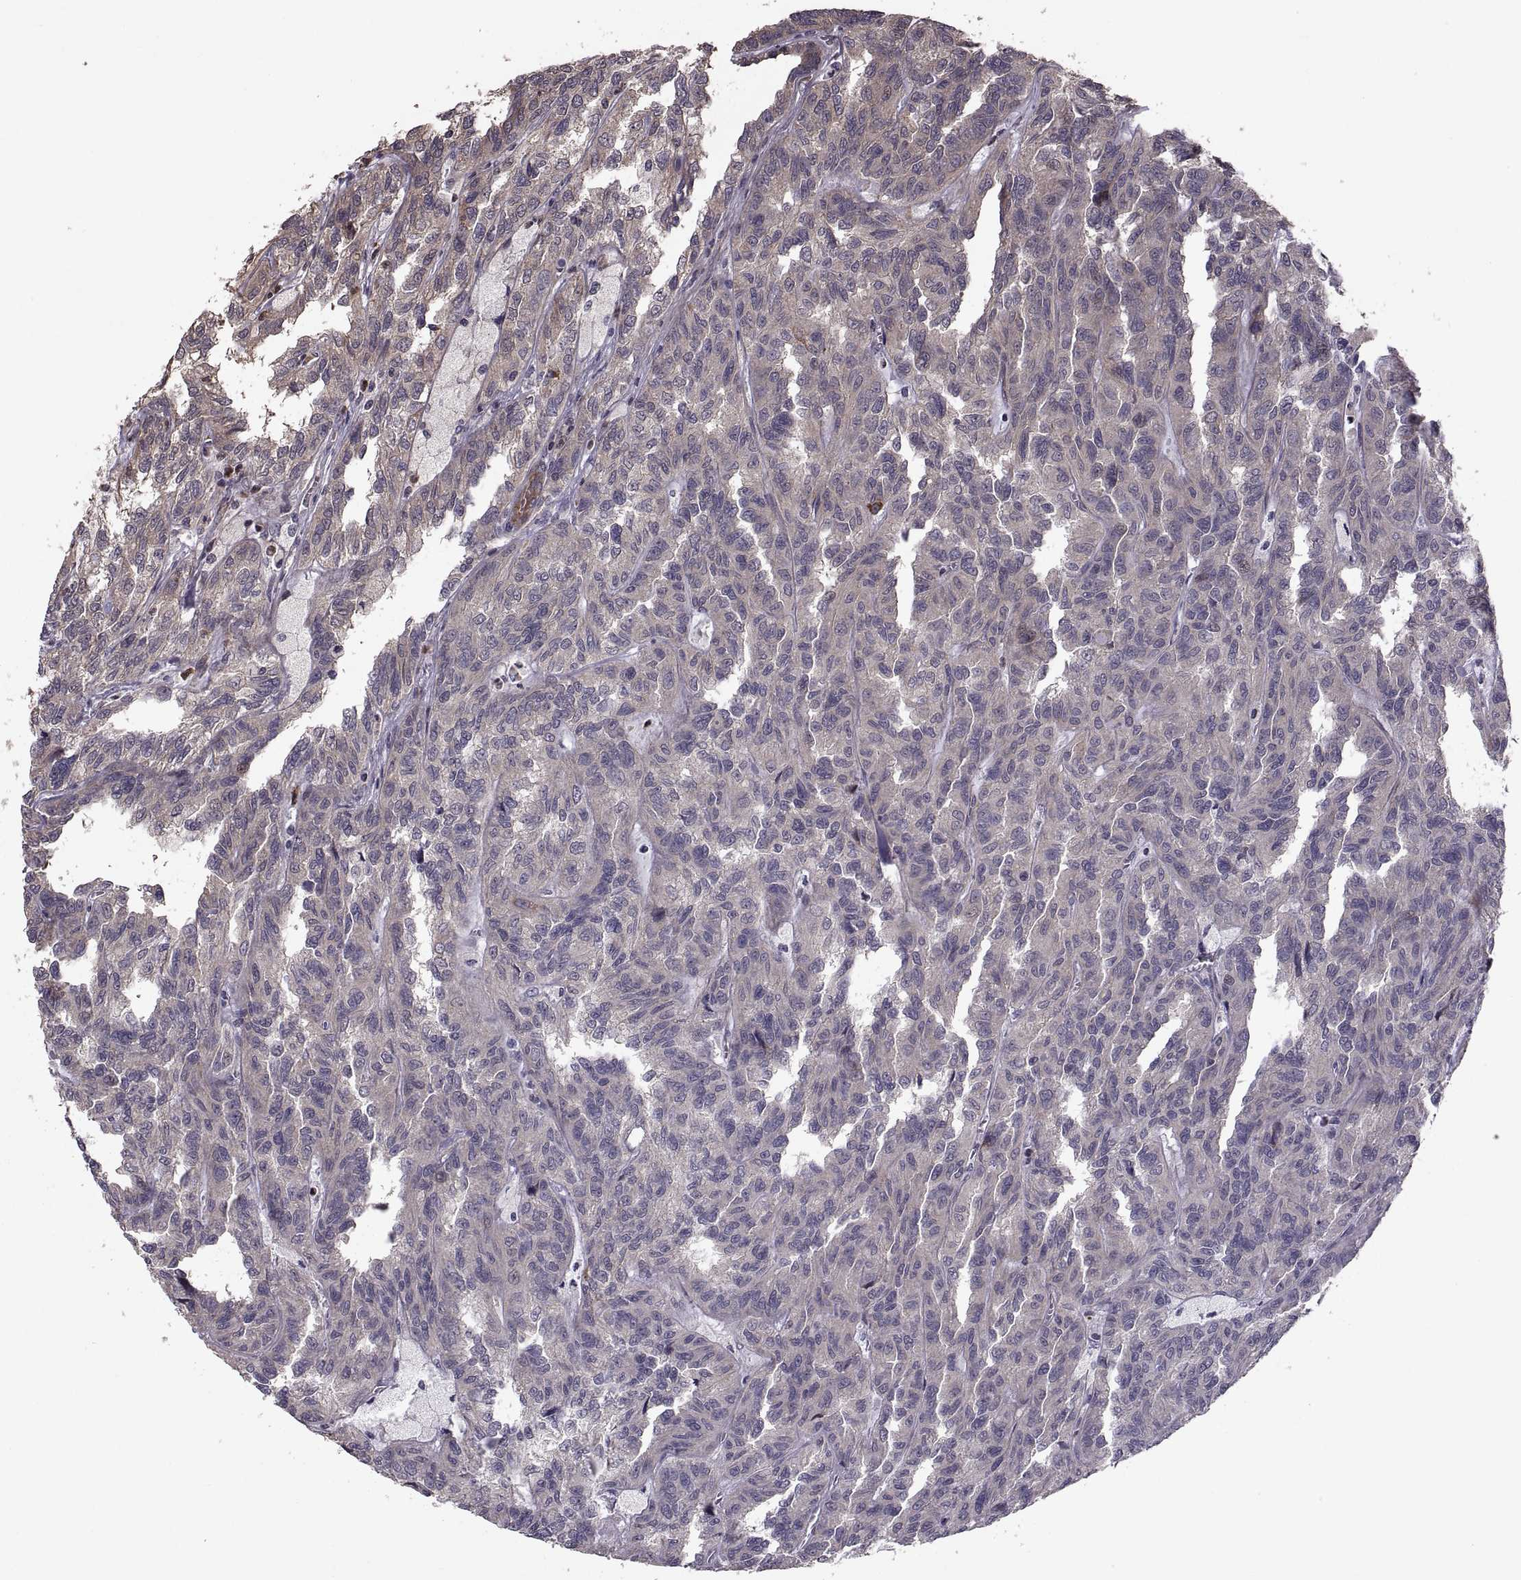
{"staining": {"intensity": "negative", "quantity": "none", "location": "none"}, "tissue": "renal cancer", "cell_type": "Tumor cells", "image_type": "cancer", "snomed": [{"axis": "morphology", "description": "Adenocarcinoma, NOS"}, {"axis": "topography", "description": "Kidney"}], "caption": "Tumor cells are negative for brown protein staining in renal cancer.", "gene": "PMM2", "patient": {"sex": "male", "age": 79}}